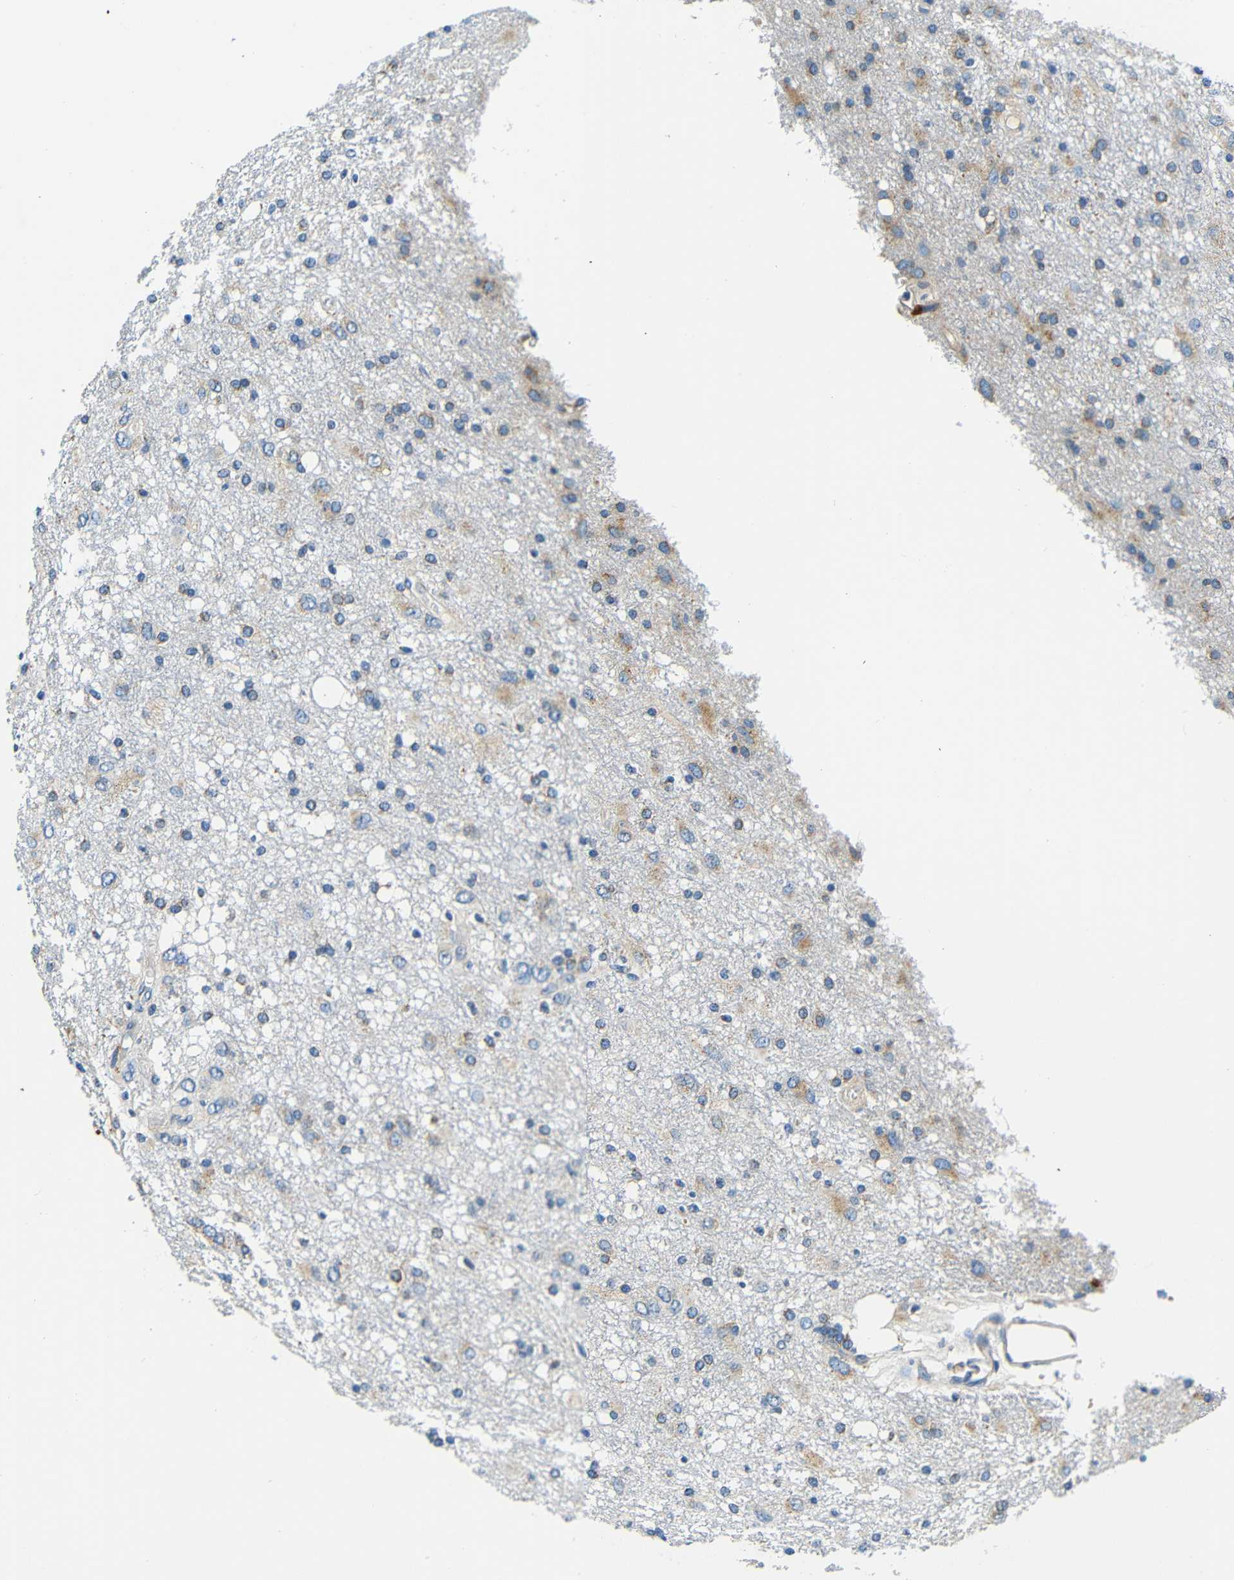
{"staining": {"intensity": "weak", "quantity": "<25%", "location": "cytoplasmic/membranous"}, "tissue": "glioma", "cell_type": "Tumor cells", "image_type": "cancer", "snomed": [{"axis": "morphology", "description": "Glioma, malignant, High grade"}, {"axis": "topography", "description": "Brain"}], "caption": "DAB immunohistochemical staining of human malignant glioma (high-grade) exhibits no significant staining in tumor cells.", "gene": "USO1", "patient": {"sex": "female", "age": 59}}